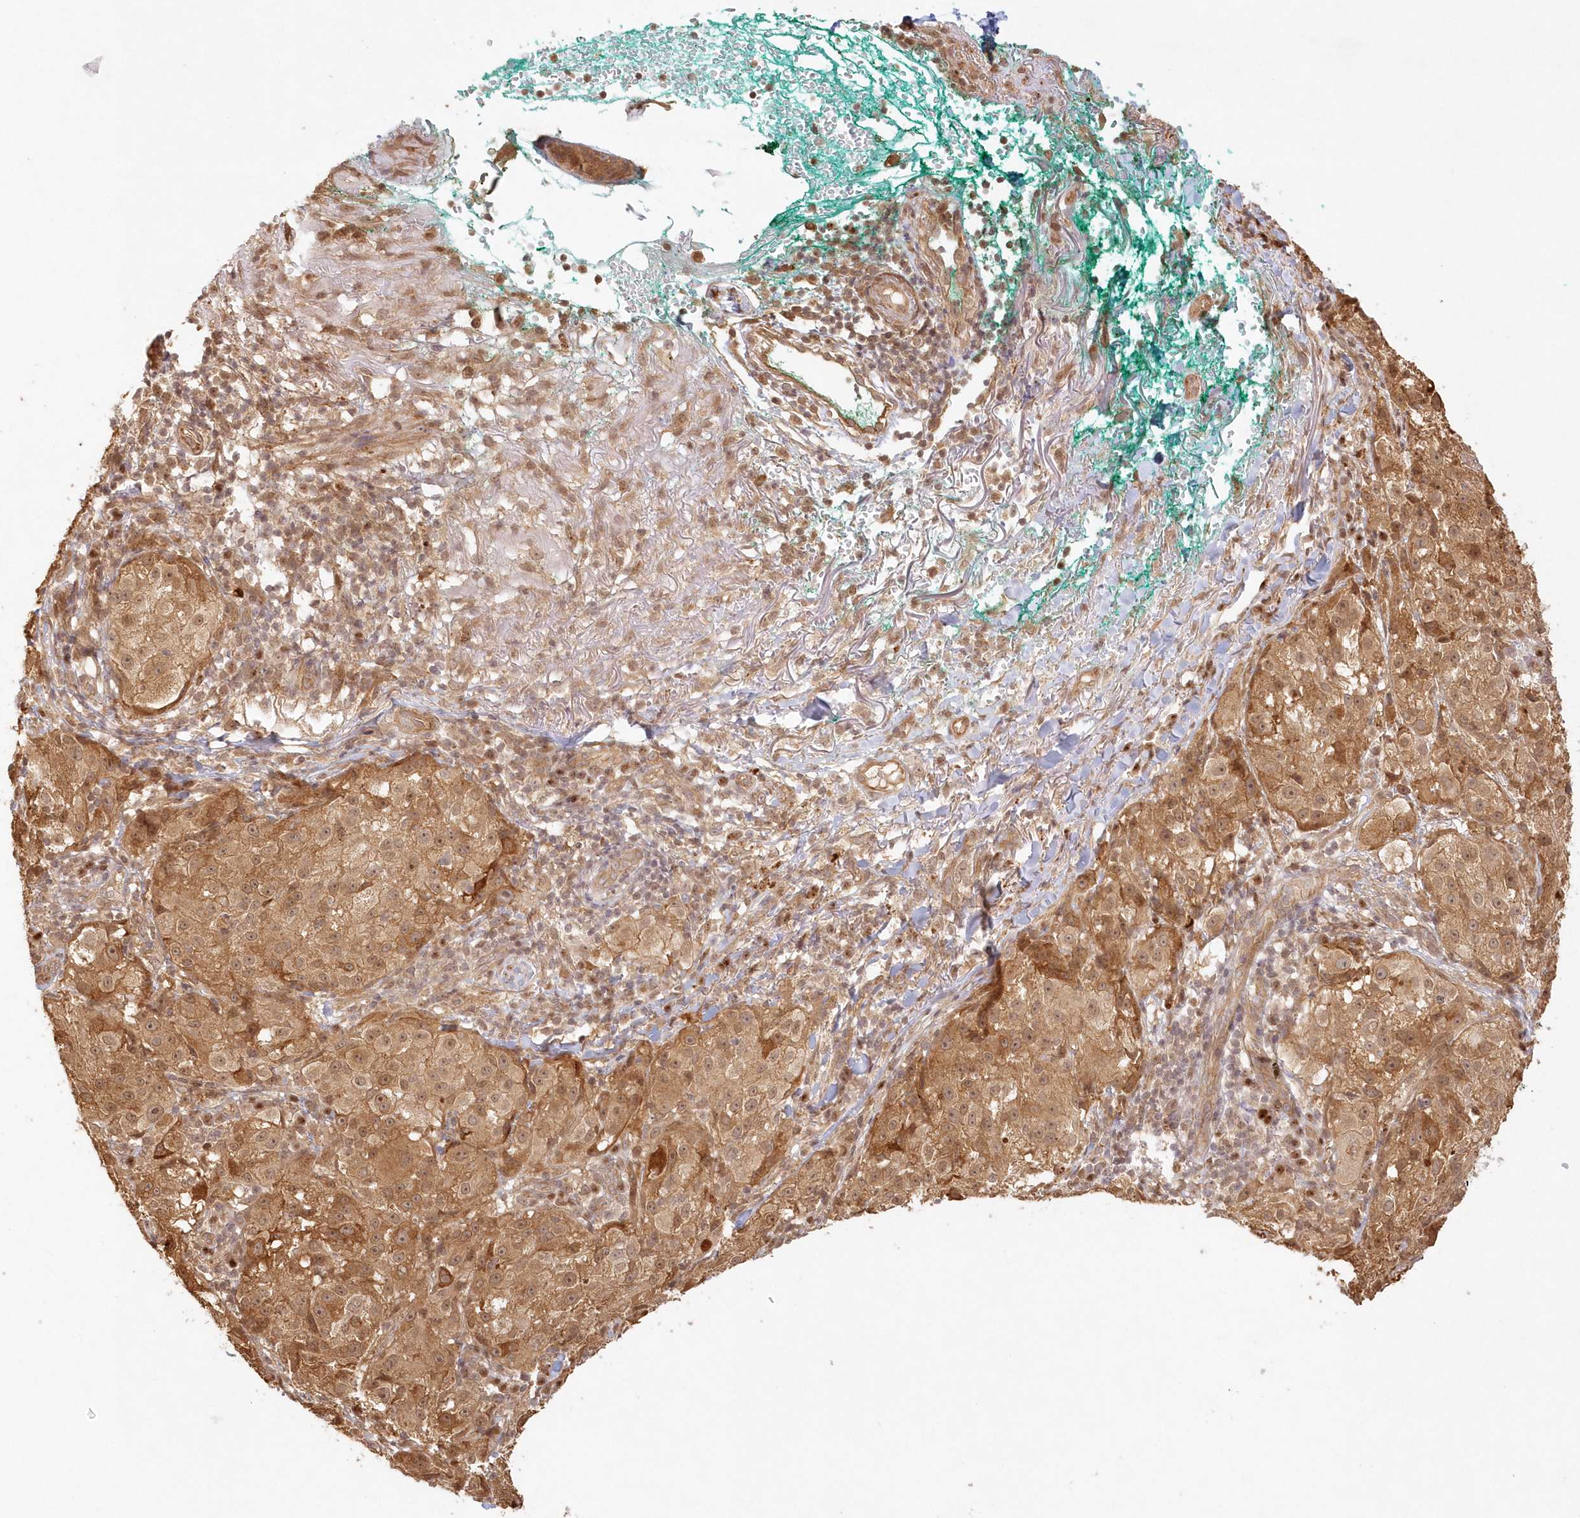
{"staining": {"intensity": "moderate", "quantity": ">75%", "location": "cytoplasmic/membranous,nuclear"}, "tissue": "melanoma", "cell_type": "Tumor cells", "image_type": "cancer", "snomed": [{"axis": "morphology", "description": "Necrosis, NOS"}, {"axis": "morphology", "description": "Malignant melanoma, NOS"}, {"axis": "topography", "description": "Skin"}], "caption": "Moderate cytoplasmic/membranous and nuclear protein staining is seen in approximately >75% of tumor cells in malignant melanoma.", "gene": "KIAA0232", "patient": {"sex": "female", "age": 87}}